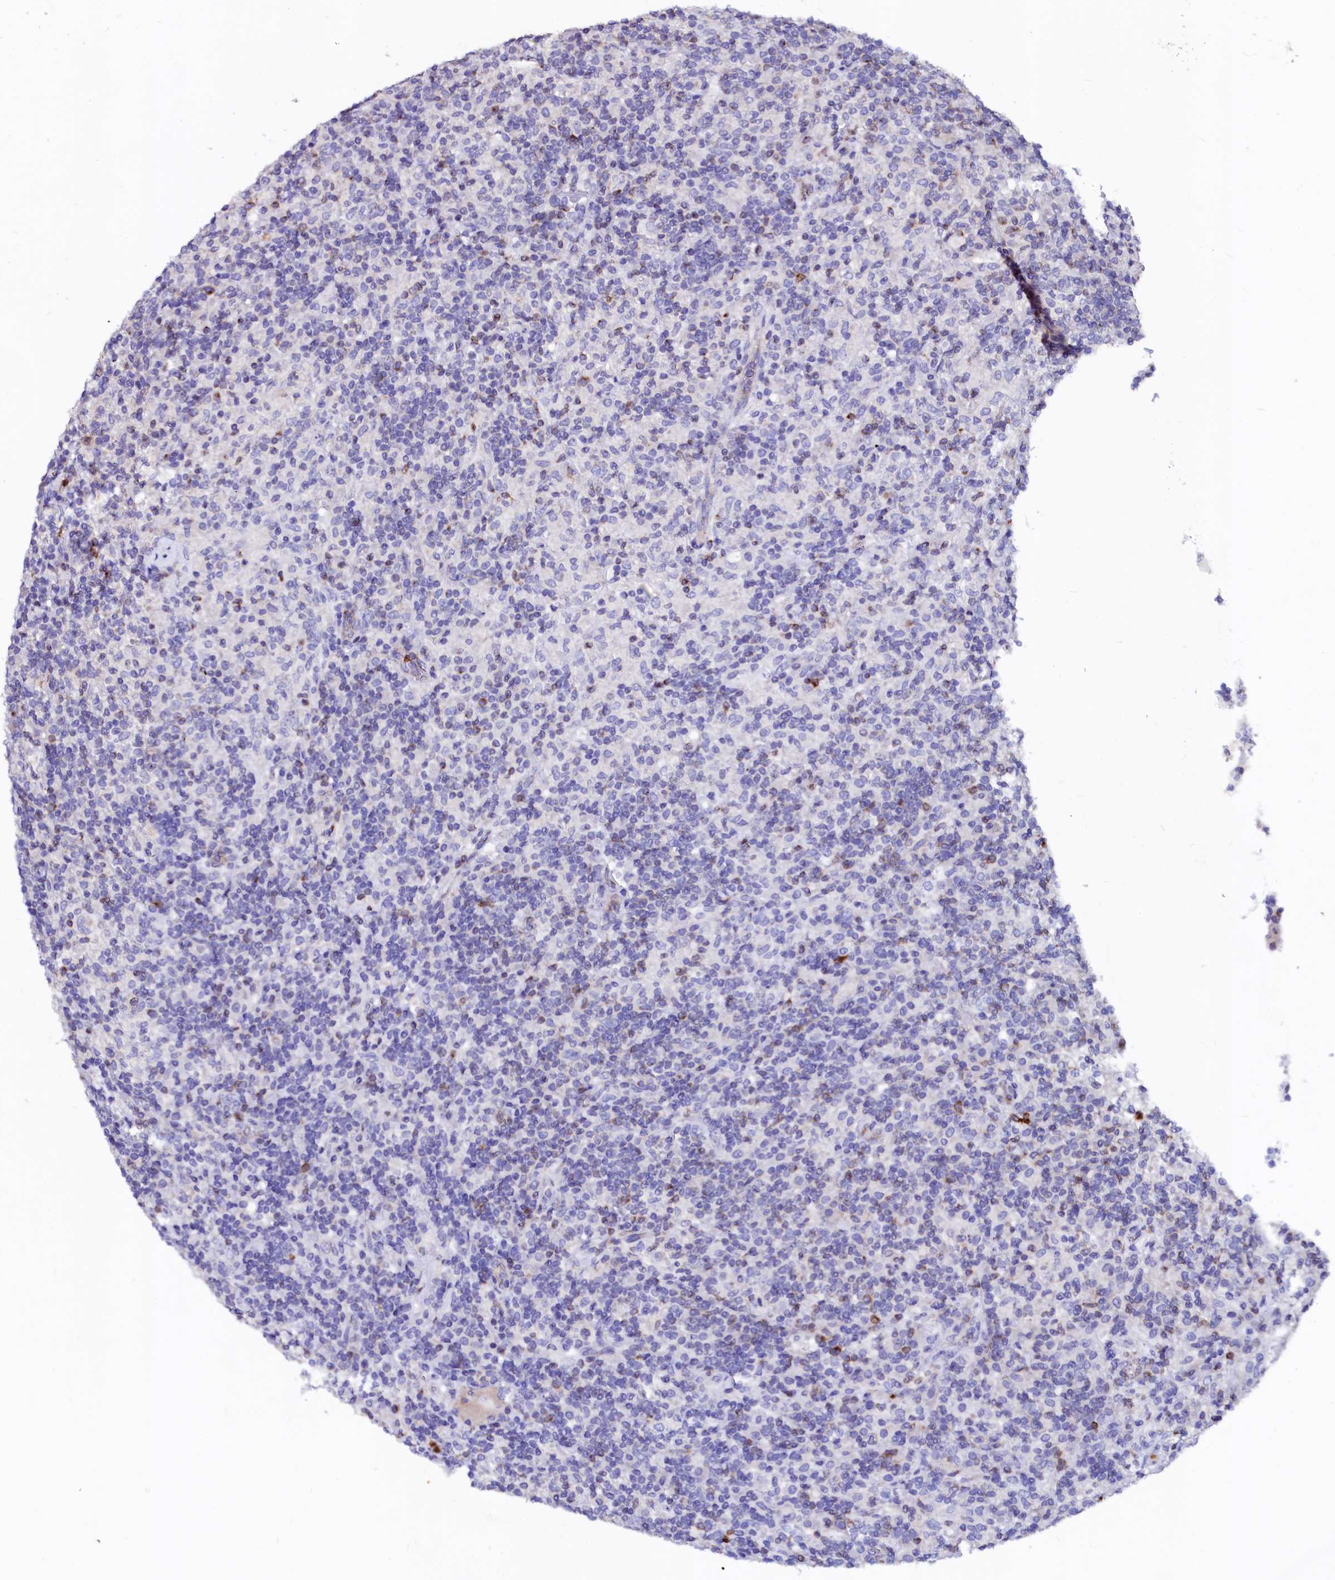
{"staining": {"intensity": "negative", "quantity": "none", "location": "none"}, "tissue": "lymphoma", "cell_type": "Tumor cells", "image_type": "cancer", "snomed": [{"axis": "morphology", "description": "Hodgkin's disease, NOS"}, {"axis": "topography", "description": "Lymph node"}], "caption": "Immunohistochemical staining of human Hodgkin's disease exhibits no significant staining in tumor cells. (DAB (3,3'-diaminobenzidine) immunohistochemistry, high magnification).", "gene": "RAB27A", "patient": {"sex": "male", "age": 70}}